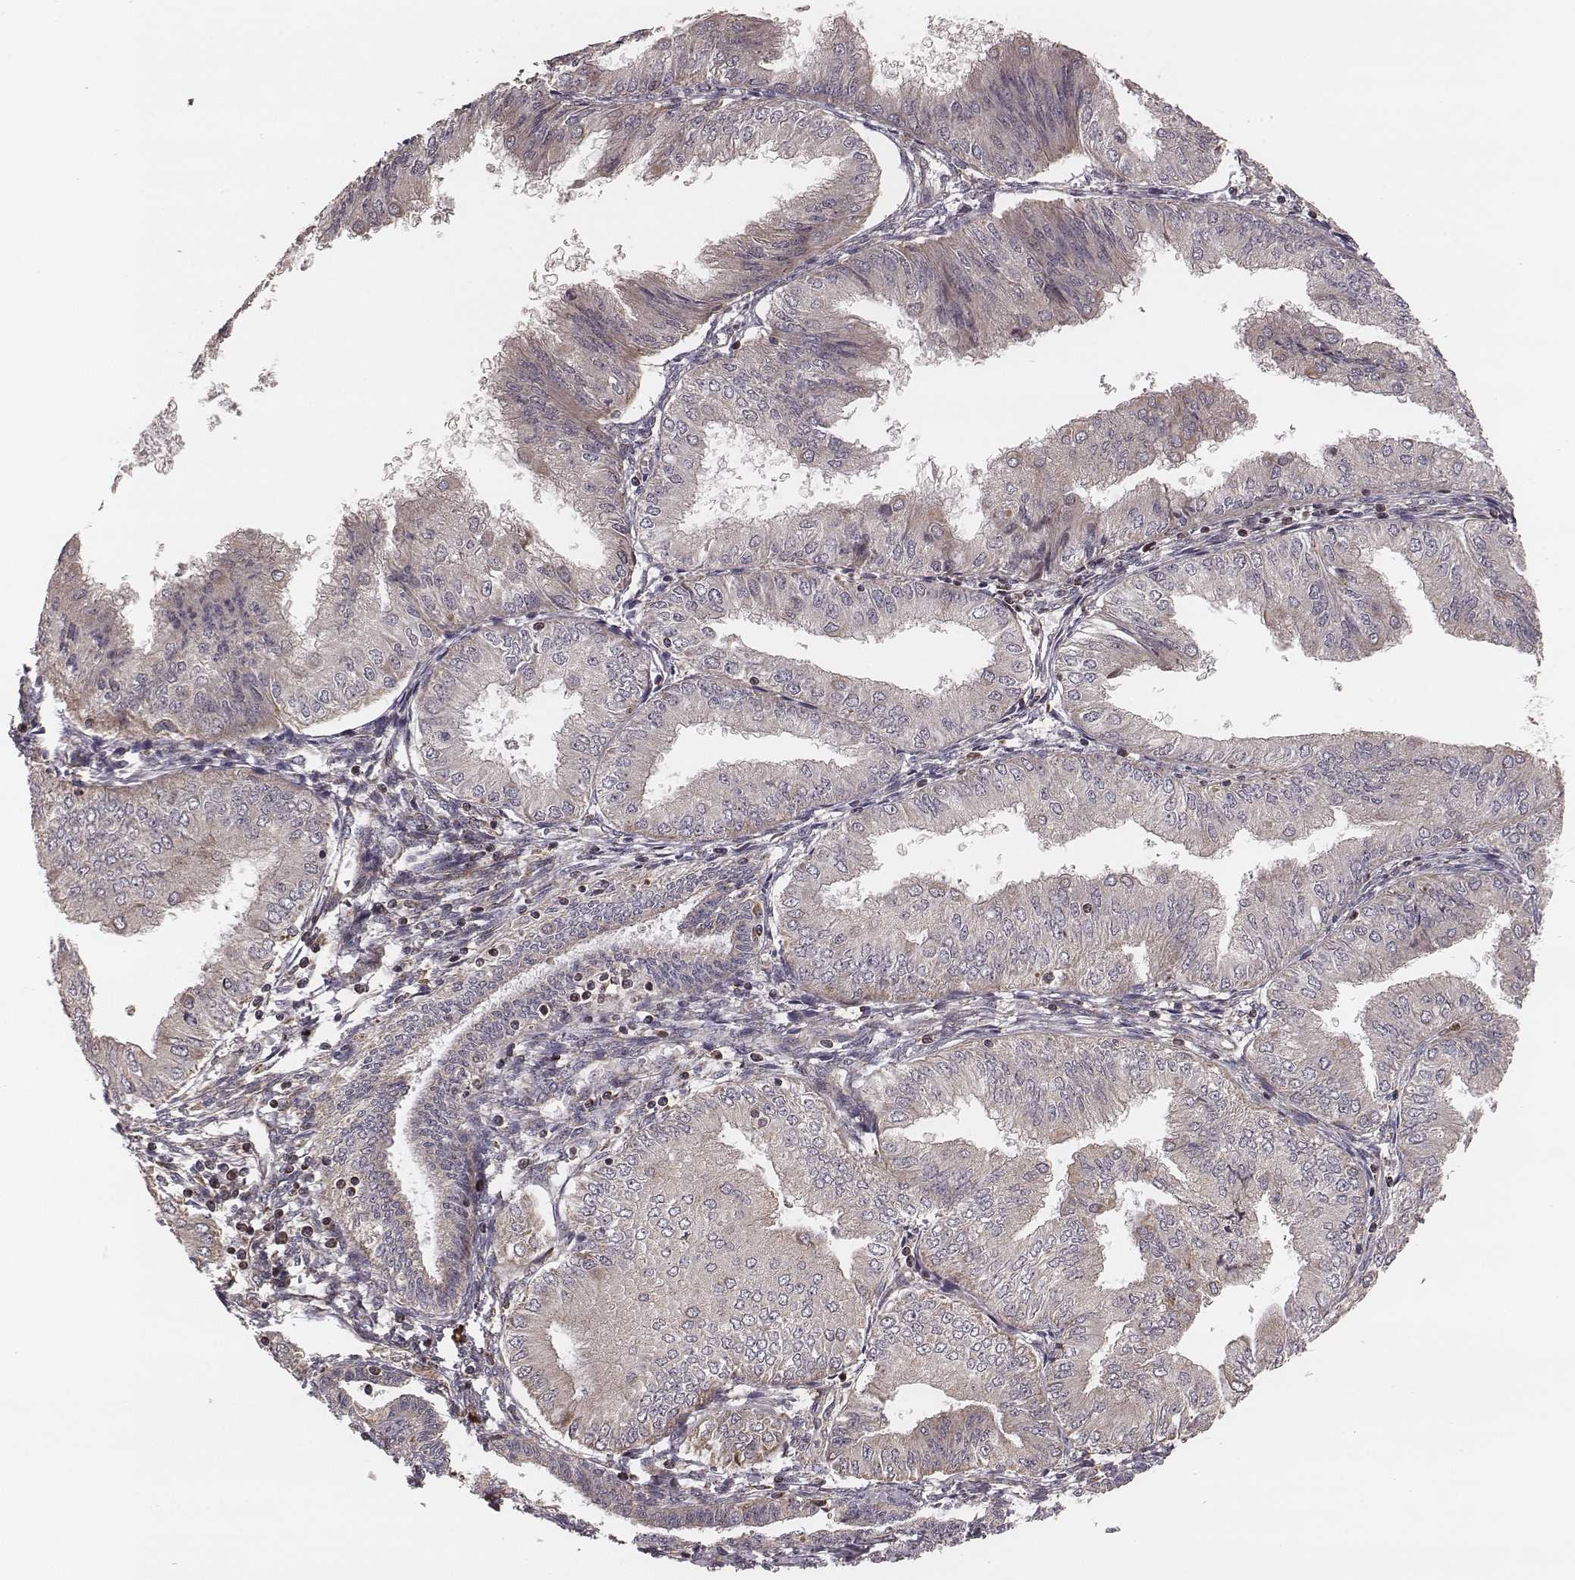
{"staining": {"intensity": "negative", "quantity": "none", "location": "none"}, "tissue": "endometrial cancer", "cell_type": "Tumor cells", "image_type": "cancer", "snomed": [{"axis": "morphology", "description": "Adenocarcinoma, NOS"}, {"axis": "topography", "description": "Endometrium"}], "caption": "Image shows no protein positivity in tumor cells of endometrial cancer tissue.", "gene": "ZDHHC21", "patient": {"sex": "female", "age": 53}}